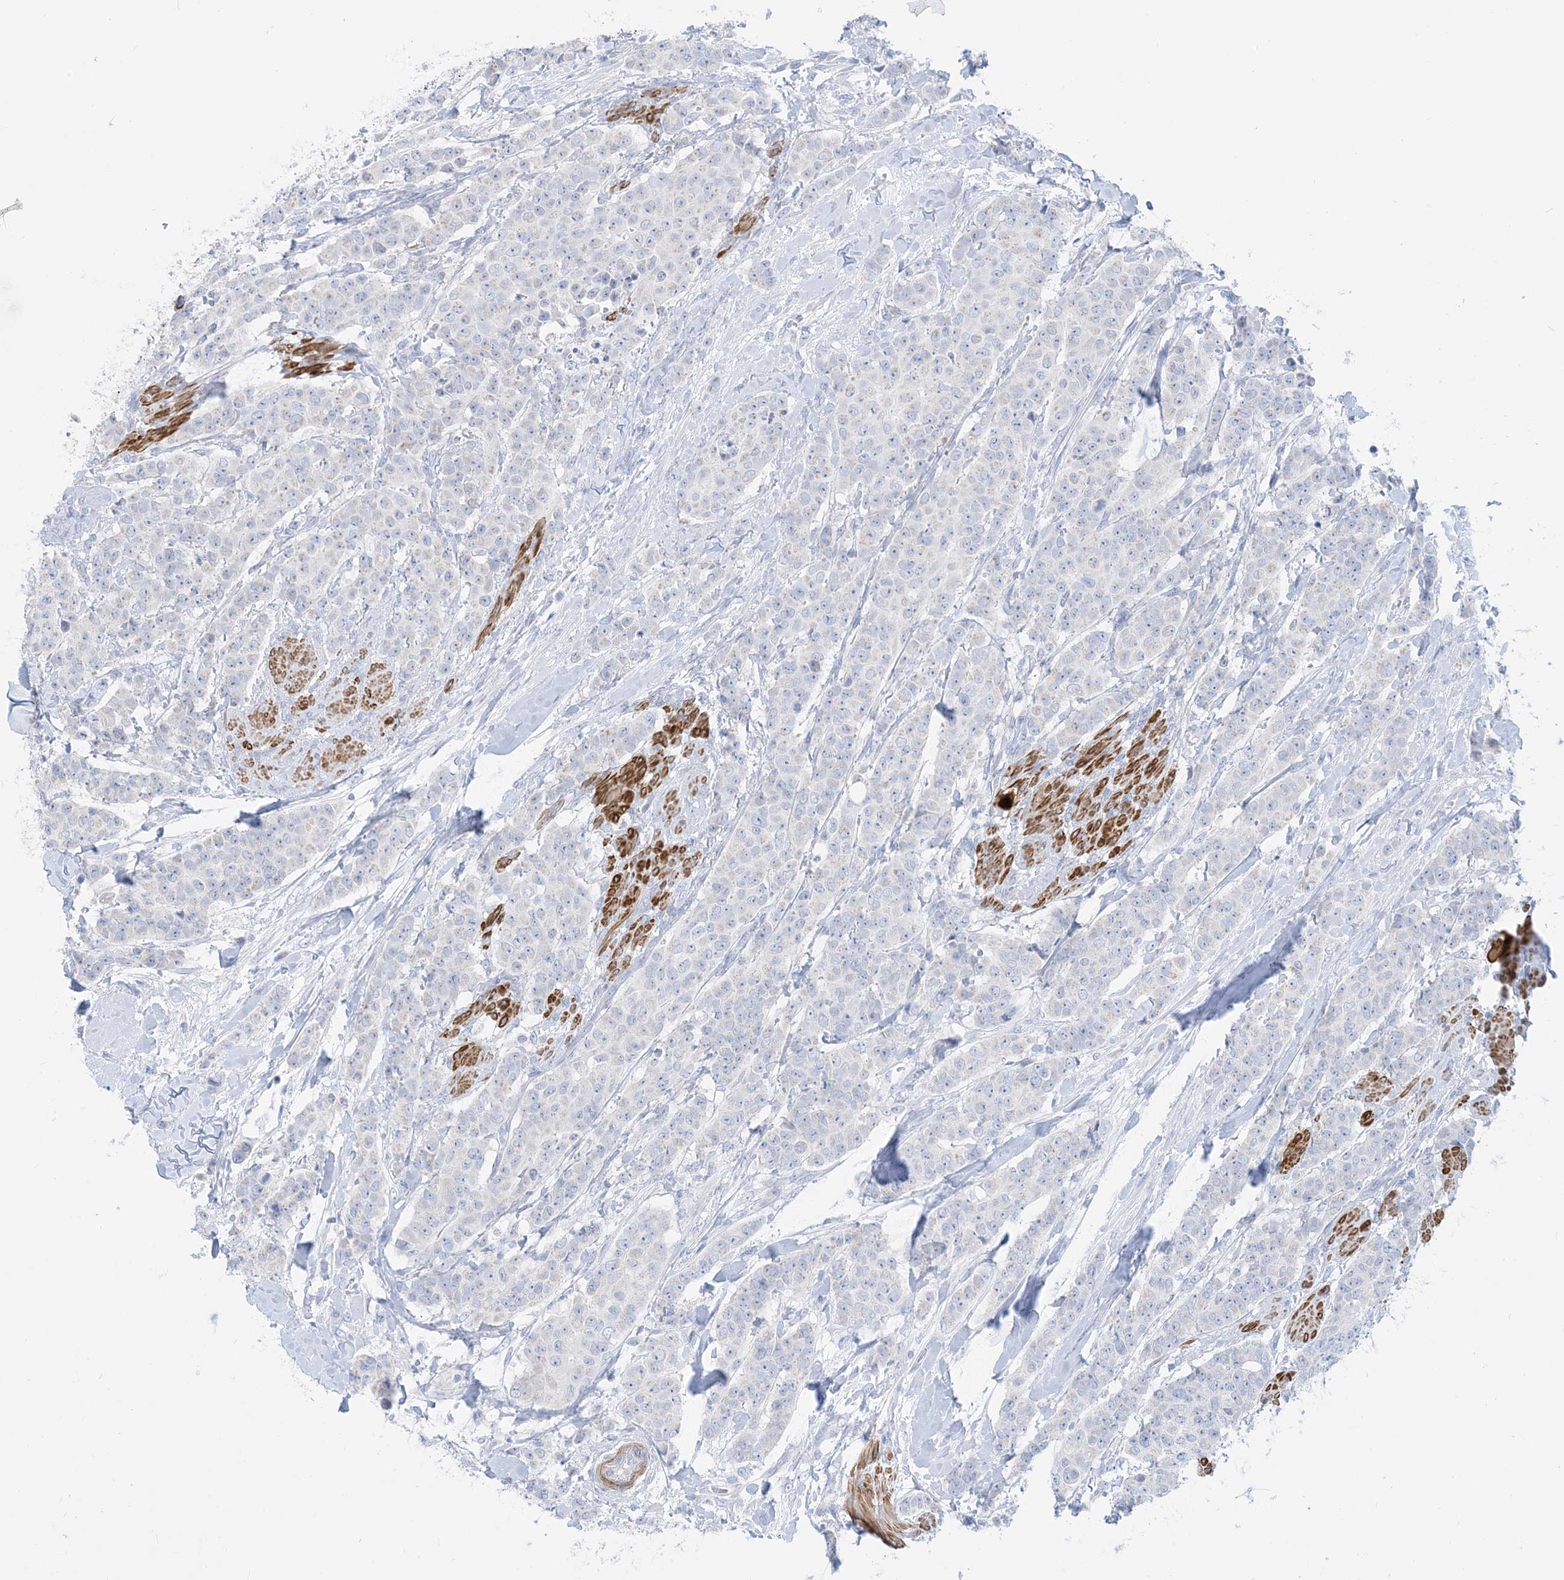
{"staining": {"intensity": "negative", "quantity": "none", "location": "none"}, "tissue": "breast cancer", "cell_type": "Tumor cells", "image_type": "cancer", "snomed": [{"axis": "morphology", "description": "Duct carcinoma"}, {"axis": "topography", "description": "Breast"}], "caption": "The immunohistochemistry (IHC) histopathology image has no significant positivity in tumor cells of breast infiltrating ductal carcinoma tissue.", "gene": "MARS2", "patient": {"sex": "female", "age": 40}}